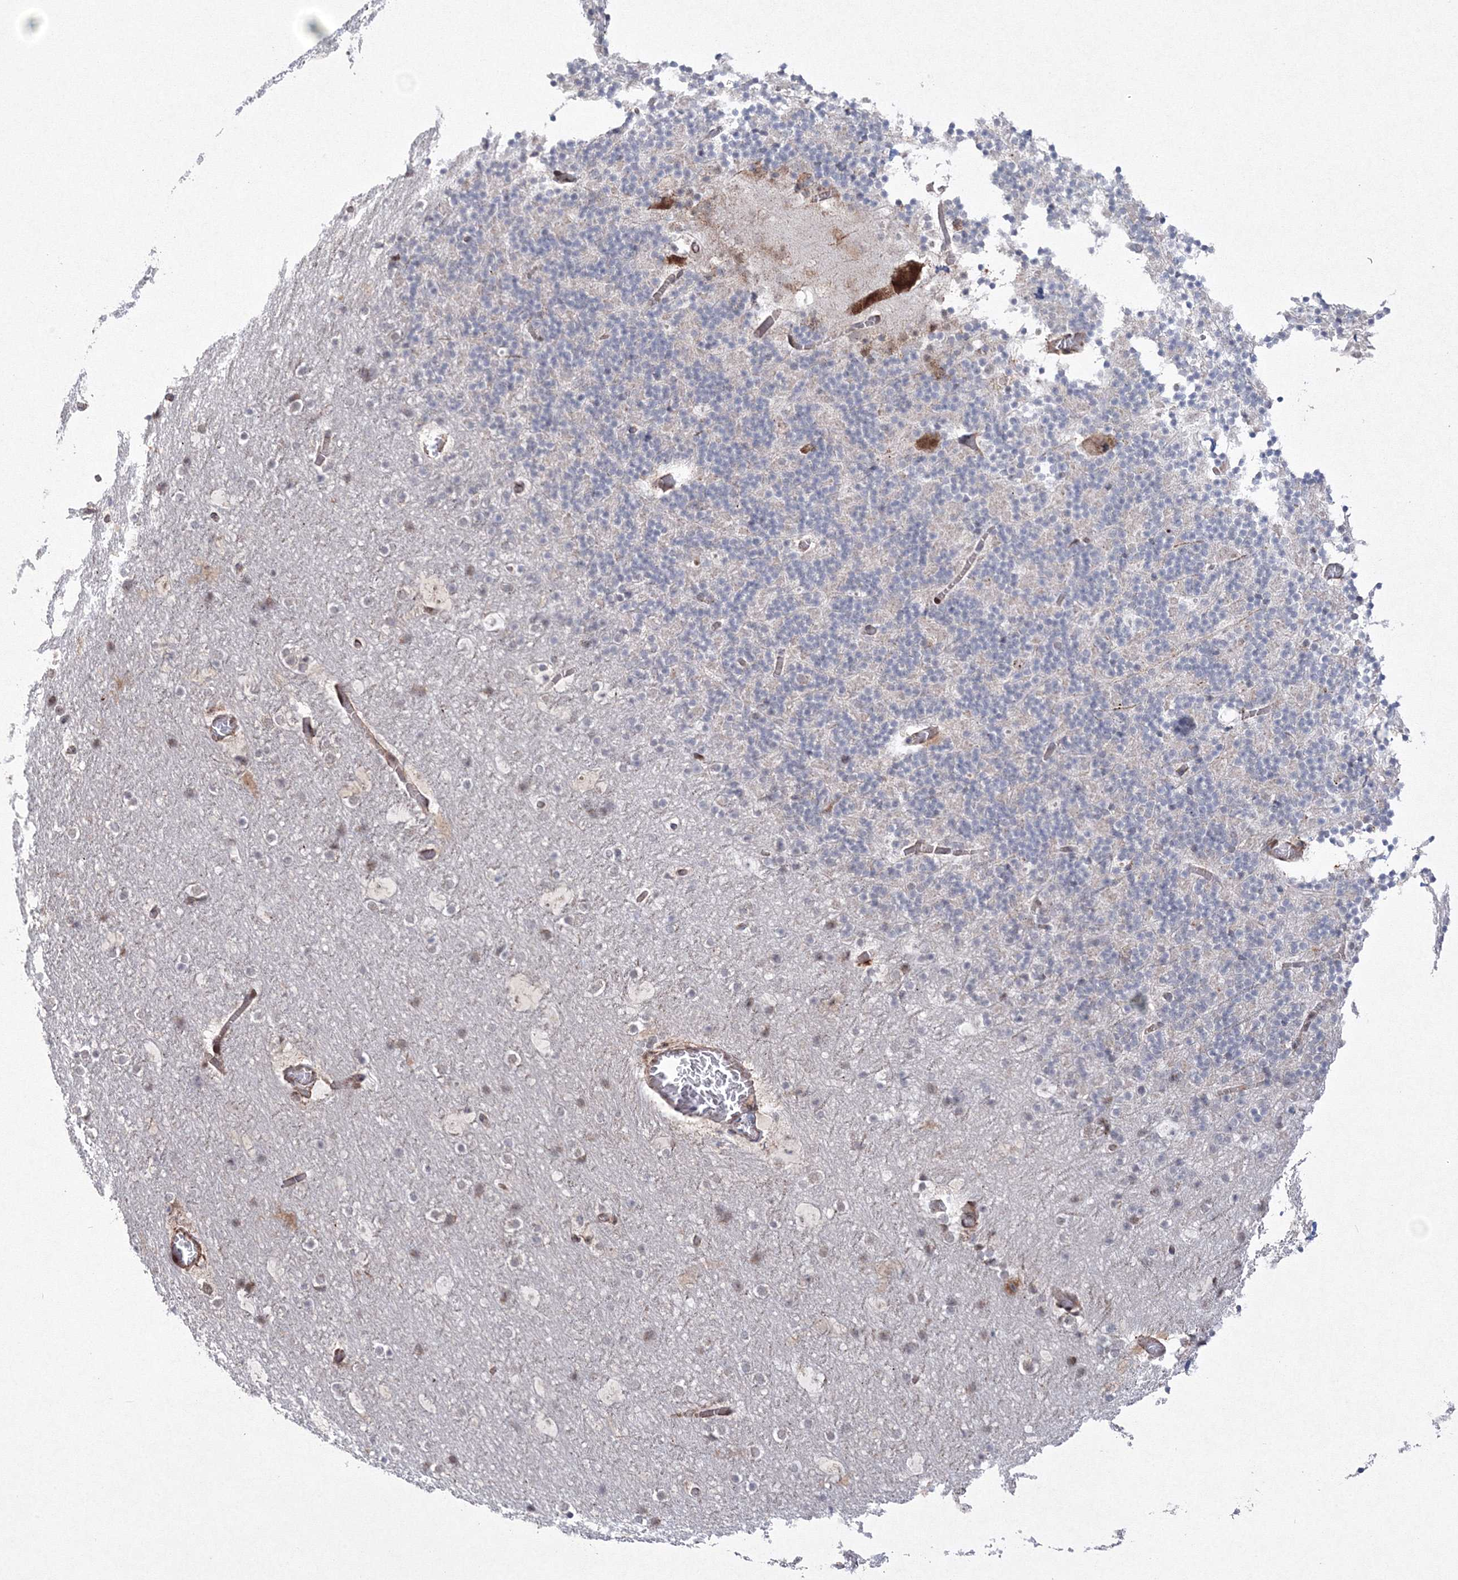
{"staining": {"intensity": "weak", "quantity": "<25%", "location": "cytoplasmic/membranous,nuclear"}, "tissue": "cerebellum", "cell_type": "Cells in granular layer", "image_type": "normal", "snomed": [{"axis": "morphology", "description": "Normal tissue, NOS"}, {"axis": "topography", "description": "Cerebellum"}], "caption": "Photomicrograph shows no significant protein expression in cells in granular layer of benign cerebellum.", "gene": "EFCAB12", "patient": {"sex": "male", "age": 57}}